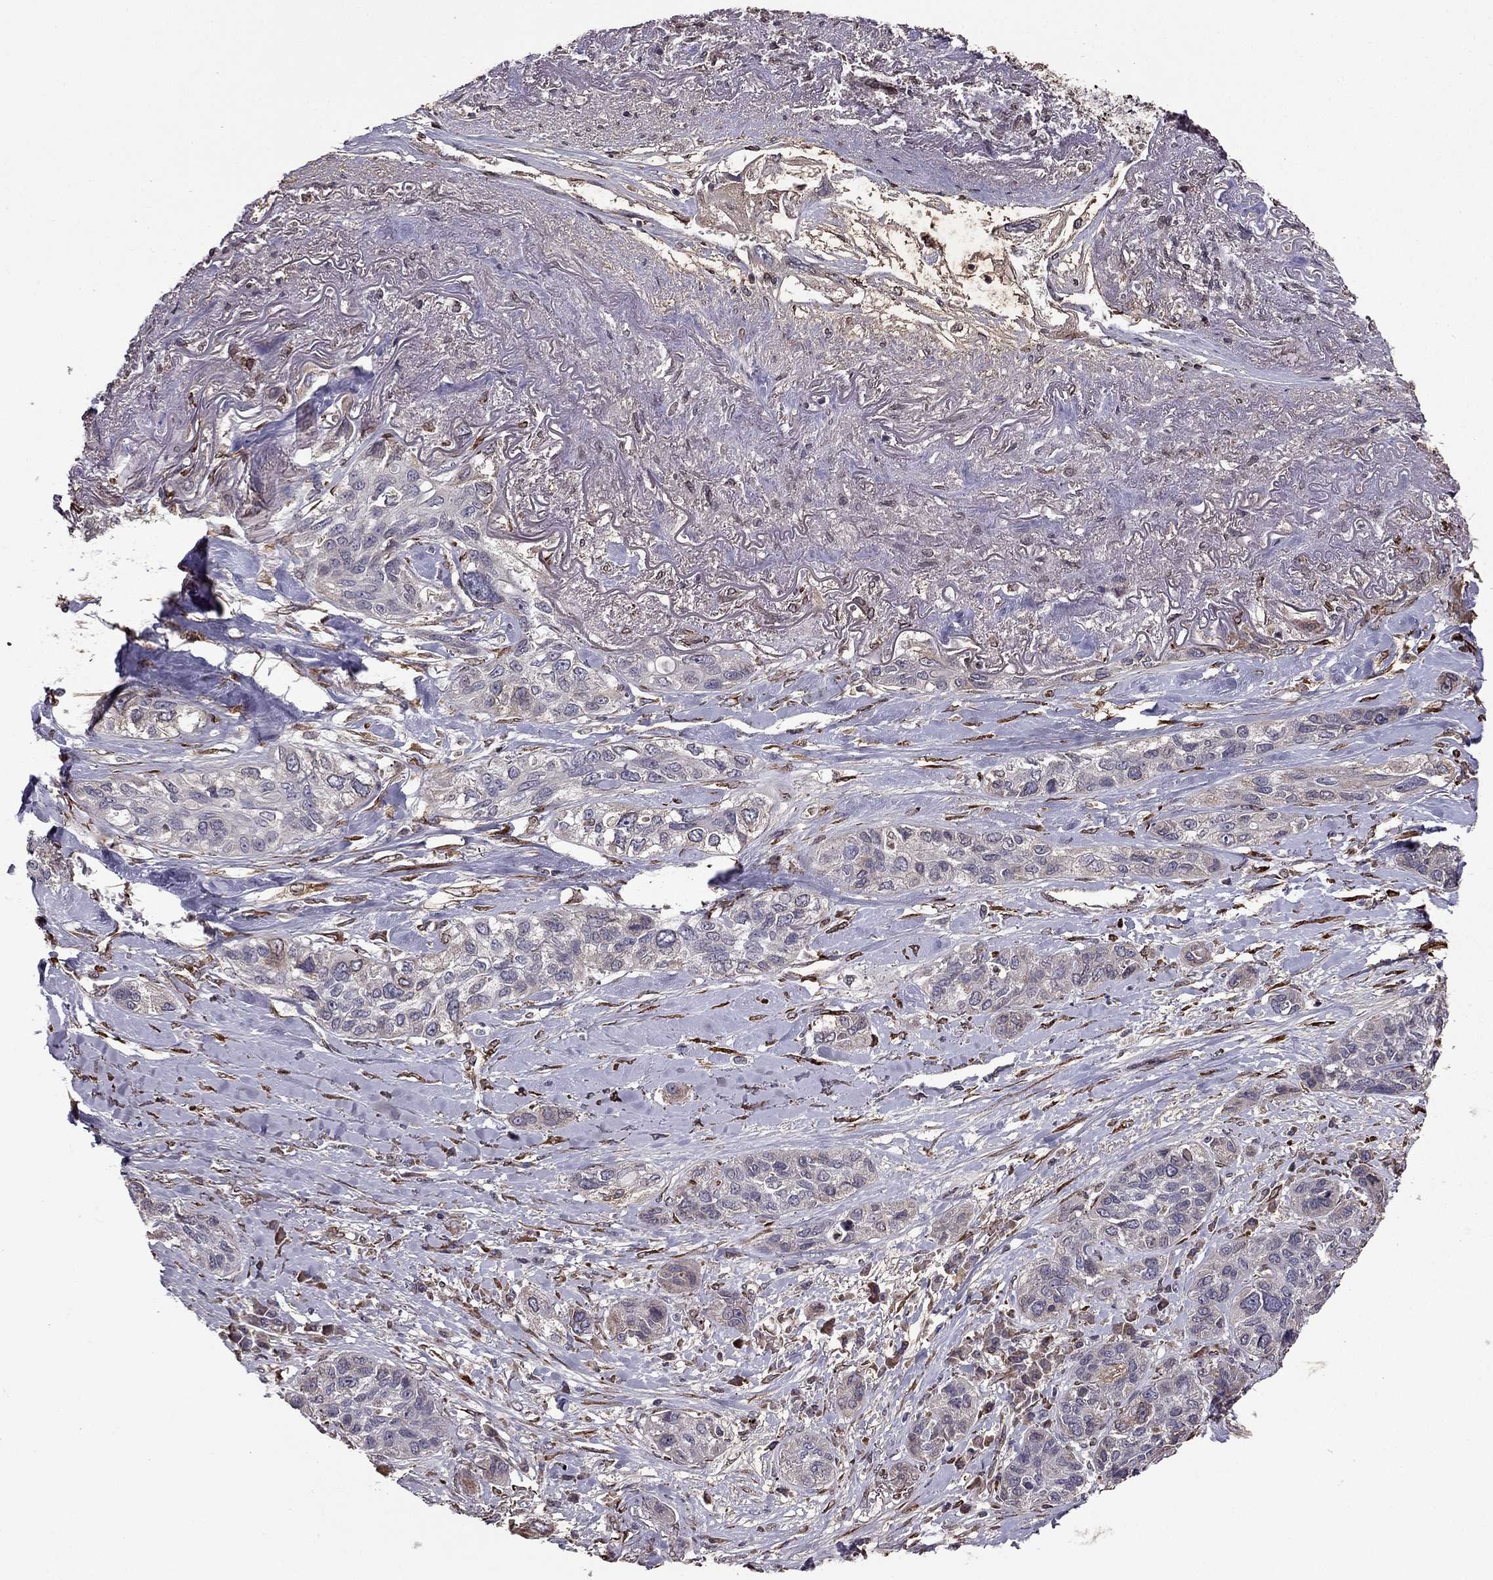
{"staining": {"intensity": "negative", "quantity": "none", "location": "none"}, "tissue": "lung cancer", "cell_type": "Tumor cells", "image_type": "cancer", "snomed": [{"axis": "morphology", "description": "Squamous cell carcinoma, NOS"}, {"axis": "topography", "description": "Lung"}], "caption": "Tumor cells are negative for brown protein staining in lung squamous cell carcinoma.", "gene": "IKBIP", "patient": {"sex": "female", "age": 70}}